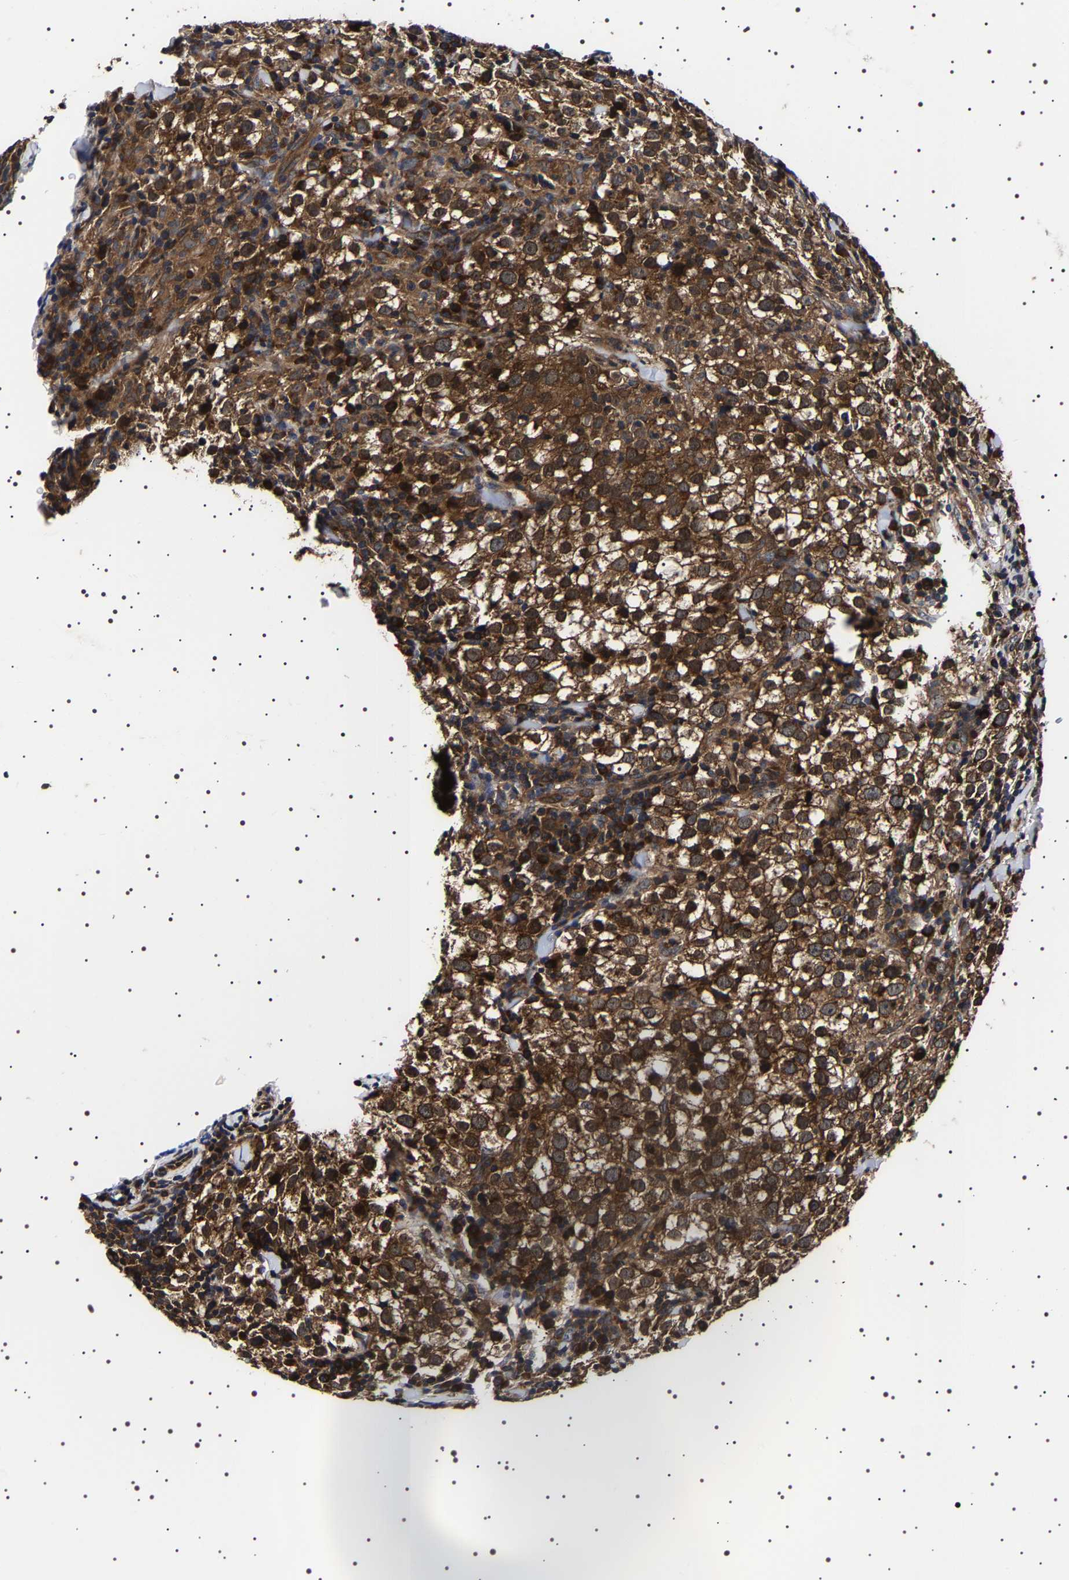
{"staining": {"intensity": "strong", "quantity": ">75%", "location": "cytoplasmic/membranous"}, "tissue": "testis cancer", "cell_type": "Tumor cells", "image_type": "cancer", "snomed": [{"axis": "morphology", "description": "Seminoma, NOS"}, {"axis": "morphology", "description": "Carcinoma, Embryonal, NOS"}, {"axis": "topography", "description": "Testis"}], "caption": "Immunohistochemical staining of testis embryonal carcinoma exhibits high levels of strong cytoplasmic/membranous protein expression in about >75% of tumor cells. Using DAB (brown) and hematoxylin (blue) stains, captured at high magnification using brightfield microscopy.", "gene": "DARS1", "patient": {"sex": "male", "age": 36}}